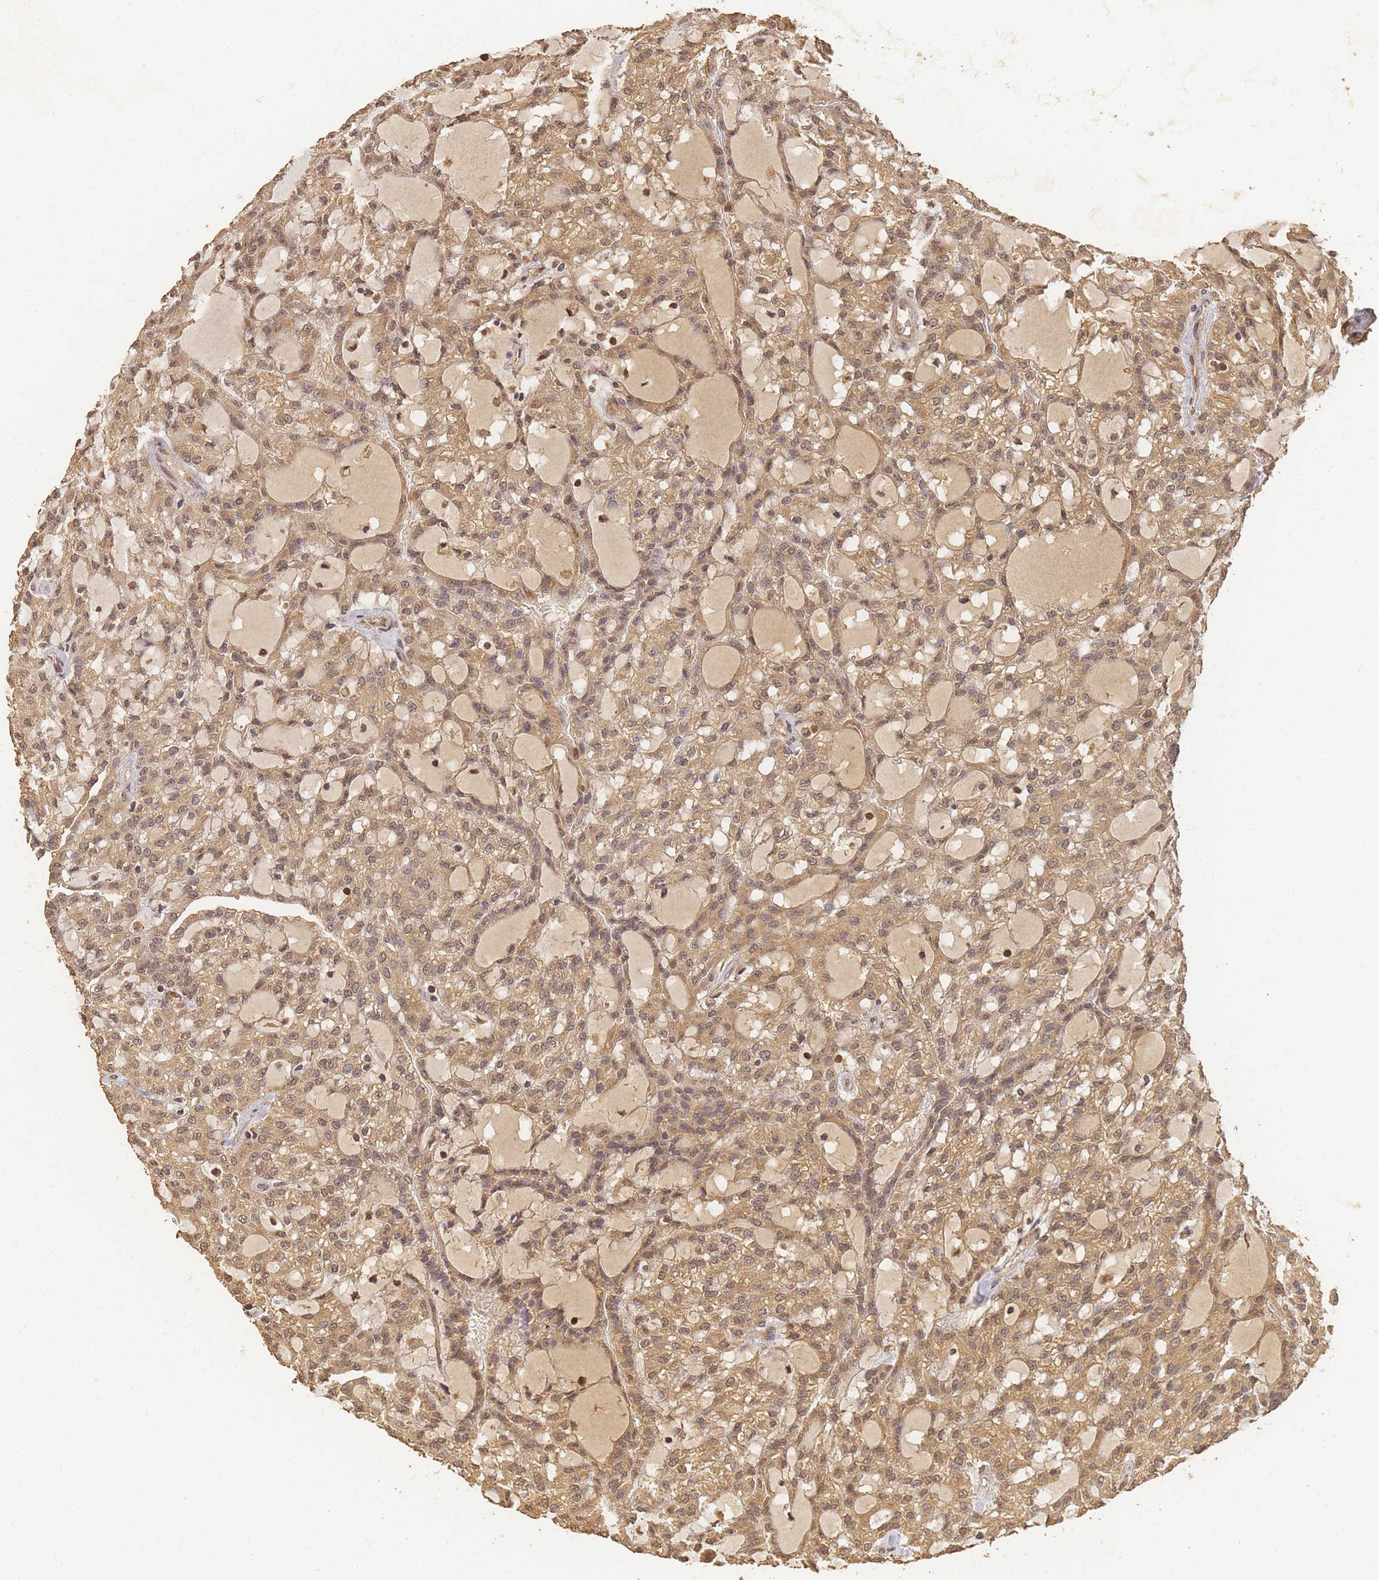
{"staining": {"intensity": "moderate", "quantity": ">75%", "location": "cytoplasmic/membranous,nuclear"}, "tissue": "renal cancer", "cell_type": "Tumor cells", "image_type": "cancer", "snomed": [{"axis": "morphology", "description": "Adenocarcinoma, NOS"}, {"axis": "topography", "description": "Kidney"}], "caption": "IHC image of renal adenocarcinoma stained for a protein (brown), which exhibits medium levels of moderate cytoplasmic/membranous and nuclear positivity in about >75% of tumor cells.", "gene": "ALKBH1", "patient": {"sex": "male", "age": 63}}